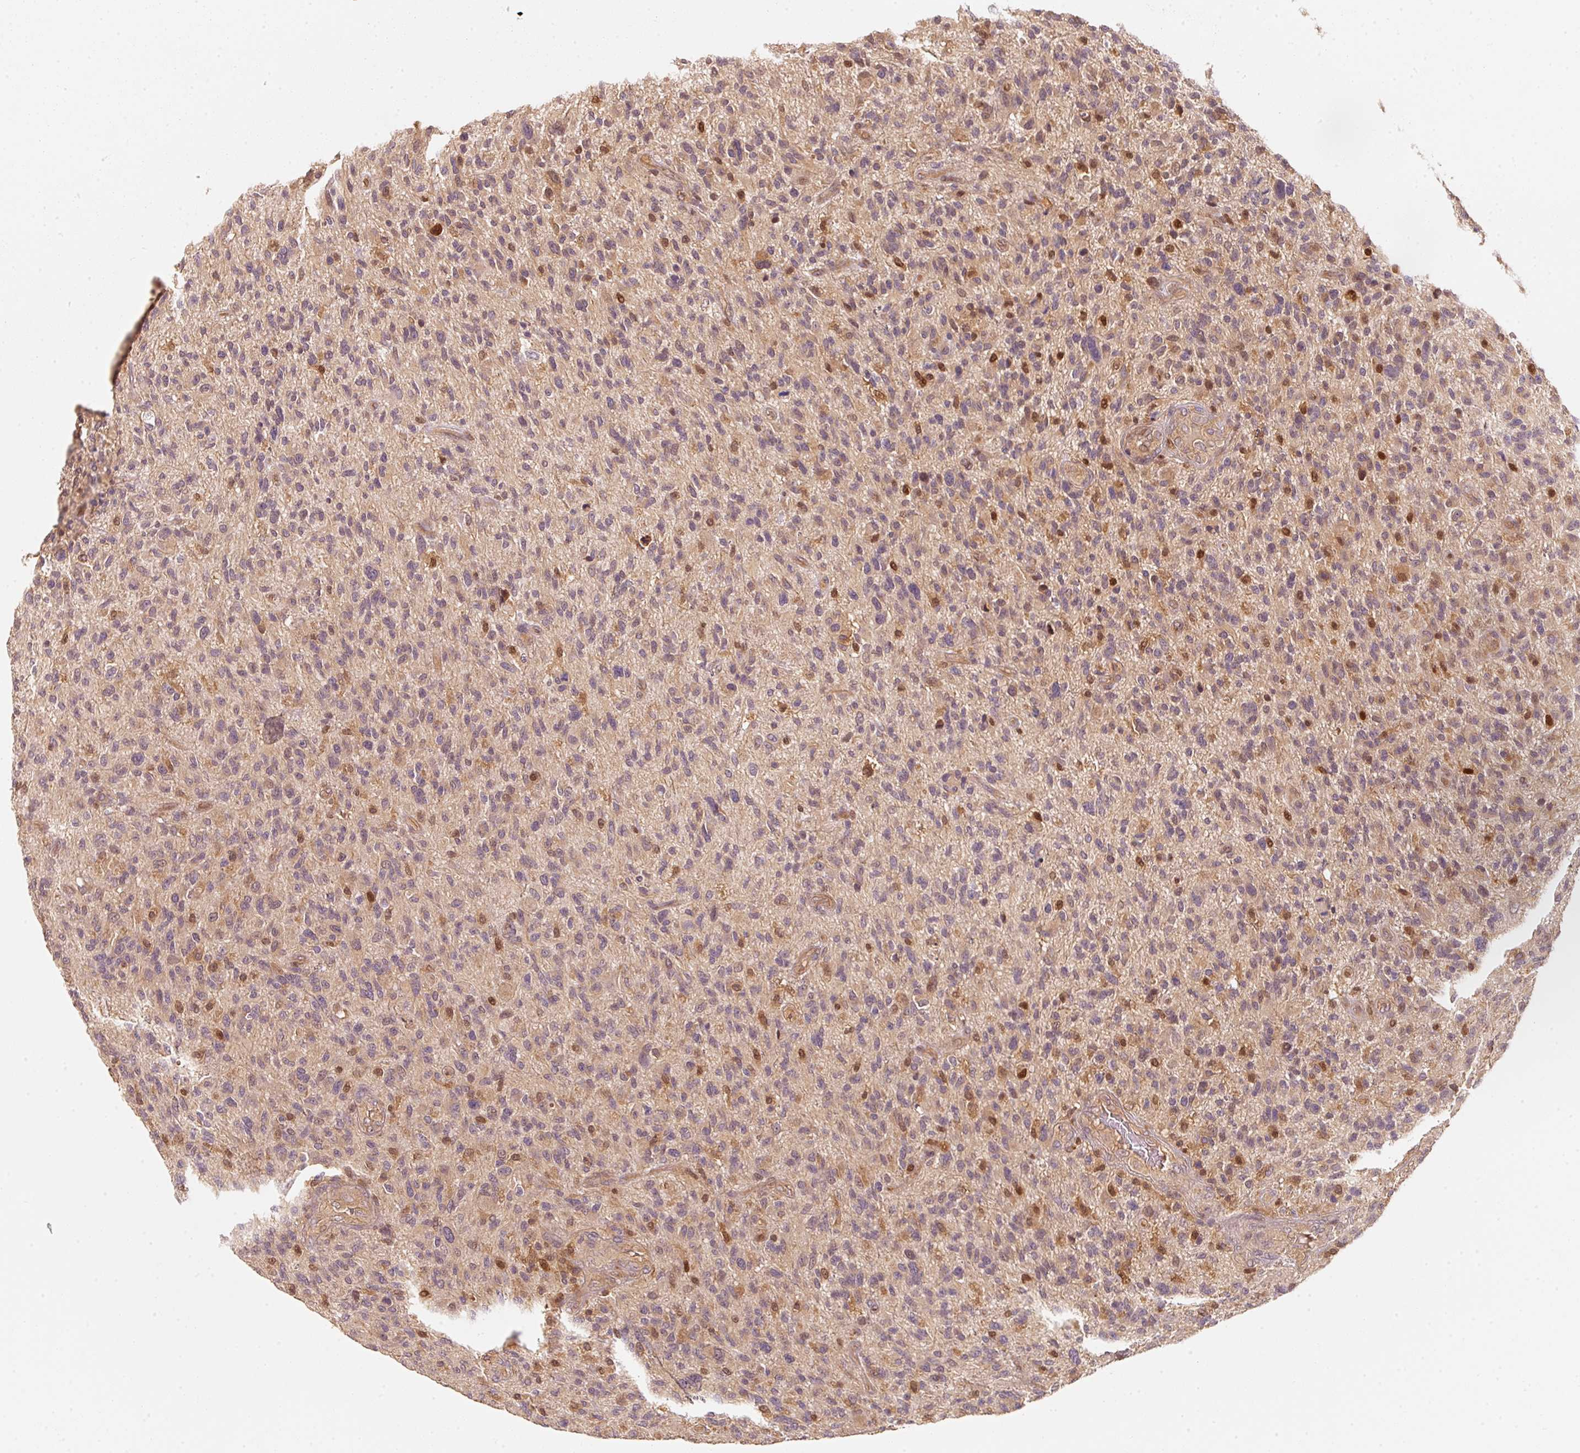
{"staining": {"intensity": "weak", "quantity": ">75%", "location": "cytoplasmic/membranous"}, "tissue": "glioma", "cell_type": "Tumor cells", "image_type": "cancer", "snomed": [{"axis": "morphology", "description": "Glioma, malignant, High grade"}, {"axis": "topography", "description": "Brain"}], "caption": "Malignant glioma (high-grade) stained for a protein (brown) reveals weak cytoplasmic/membranous positive expression in approximately >75% of tumor cells.", "gene": "RRAS2", "patient": {"sex": "male", "age": 47}}